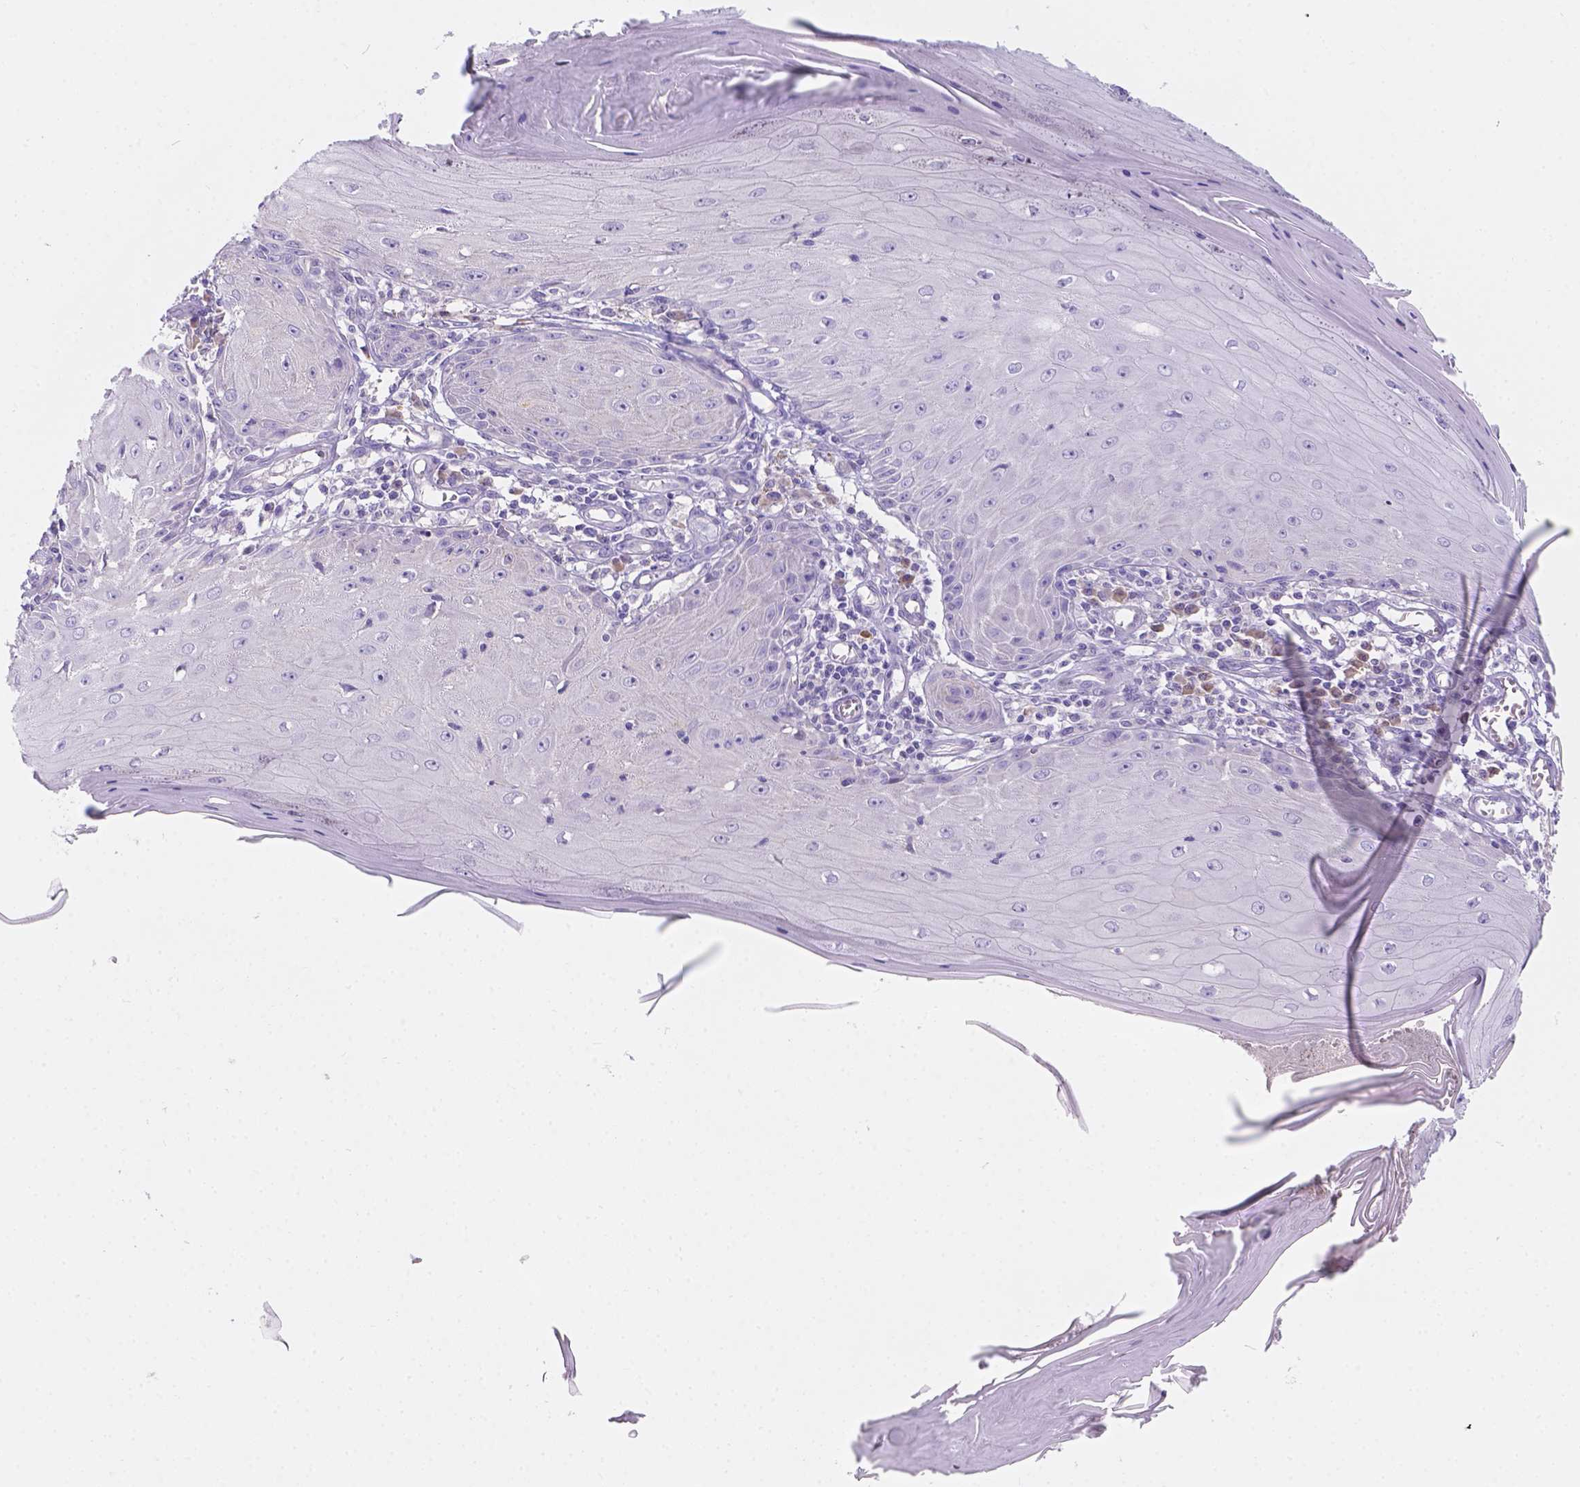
{"staining": {"intensity": "negative", "quantity": "none", "location": "none"}, "tissue": "skin cancer", "cell_type": "Tumor cells", "image_type": "cancer", "snomed": [{"axis": "morphology", "description": "Squamous cell carcinoma, NOS"}, {"axis": "topography", "description": "Skin"}], "caption": "Immunohistochemistry micrograph of human skin cancer (squamous cell carcinoma) stained for a protein (brown), which exhibits no staining in tumor cells.", "gene": "CD96", "patient": {"sex": "female", "age": 73}}